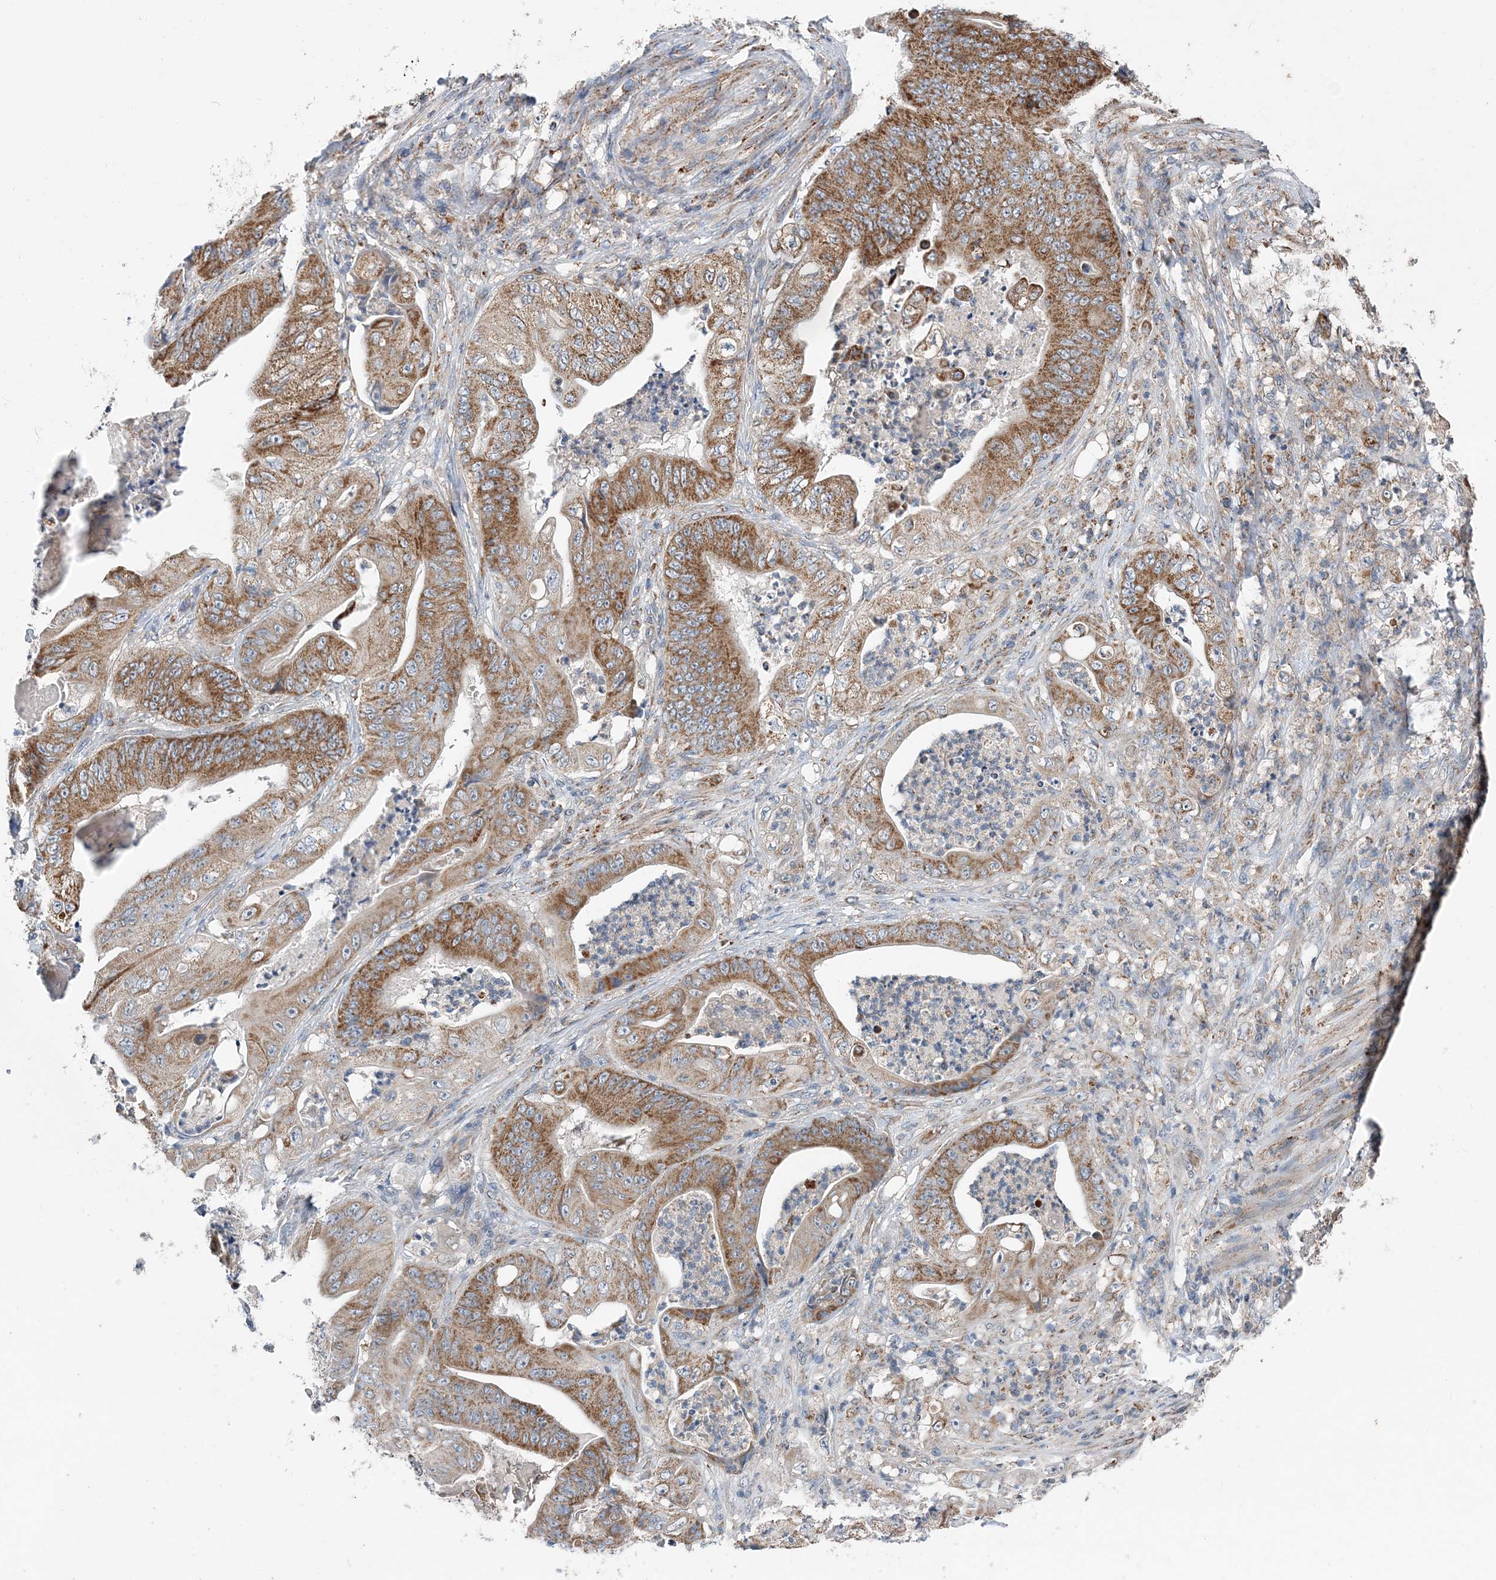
{"staining": {"intensity": "moderate", "quantity": ">75%", "location": "cytoplasmic/membranous"}, "tissue": "stomach cancer", "cell_type": "Tumor cells", "image_type": "cancer", "snomed": [{"axis": "morphology", "description": "Adenocarcinoma, NOS"}, {"axis": "topography", "description": "Stomach"}], "caption": "About >75% of tumor cells in stomach cancer demonstrate moderate cytoplasmic/membranous protein expression as visualized by brown immunohistochemical staining.", "gene": "SPRY2", "patient": {"sex": "female", "age": 73}}